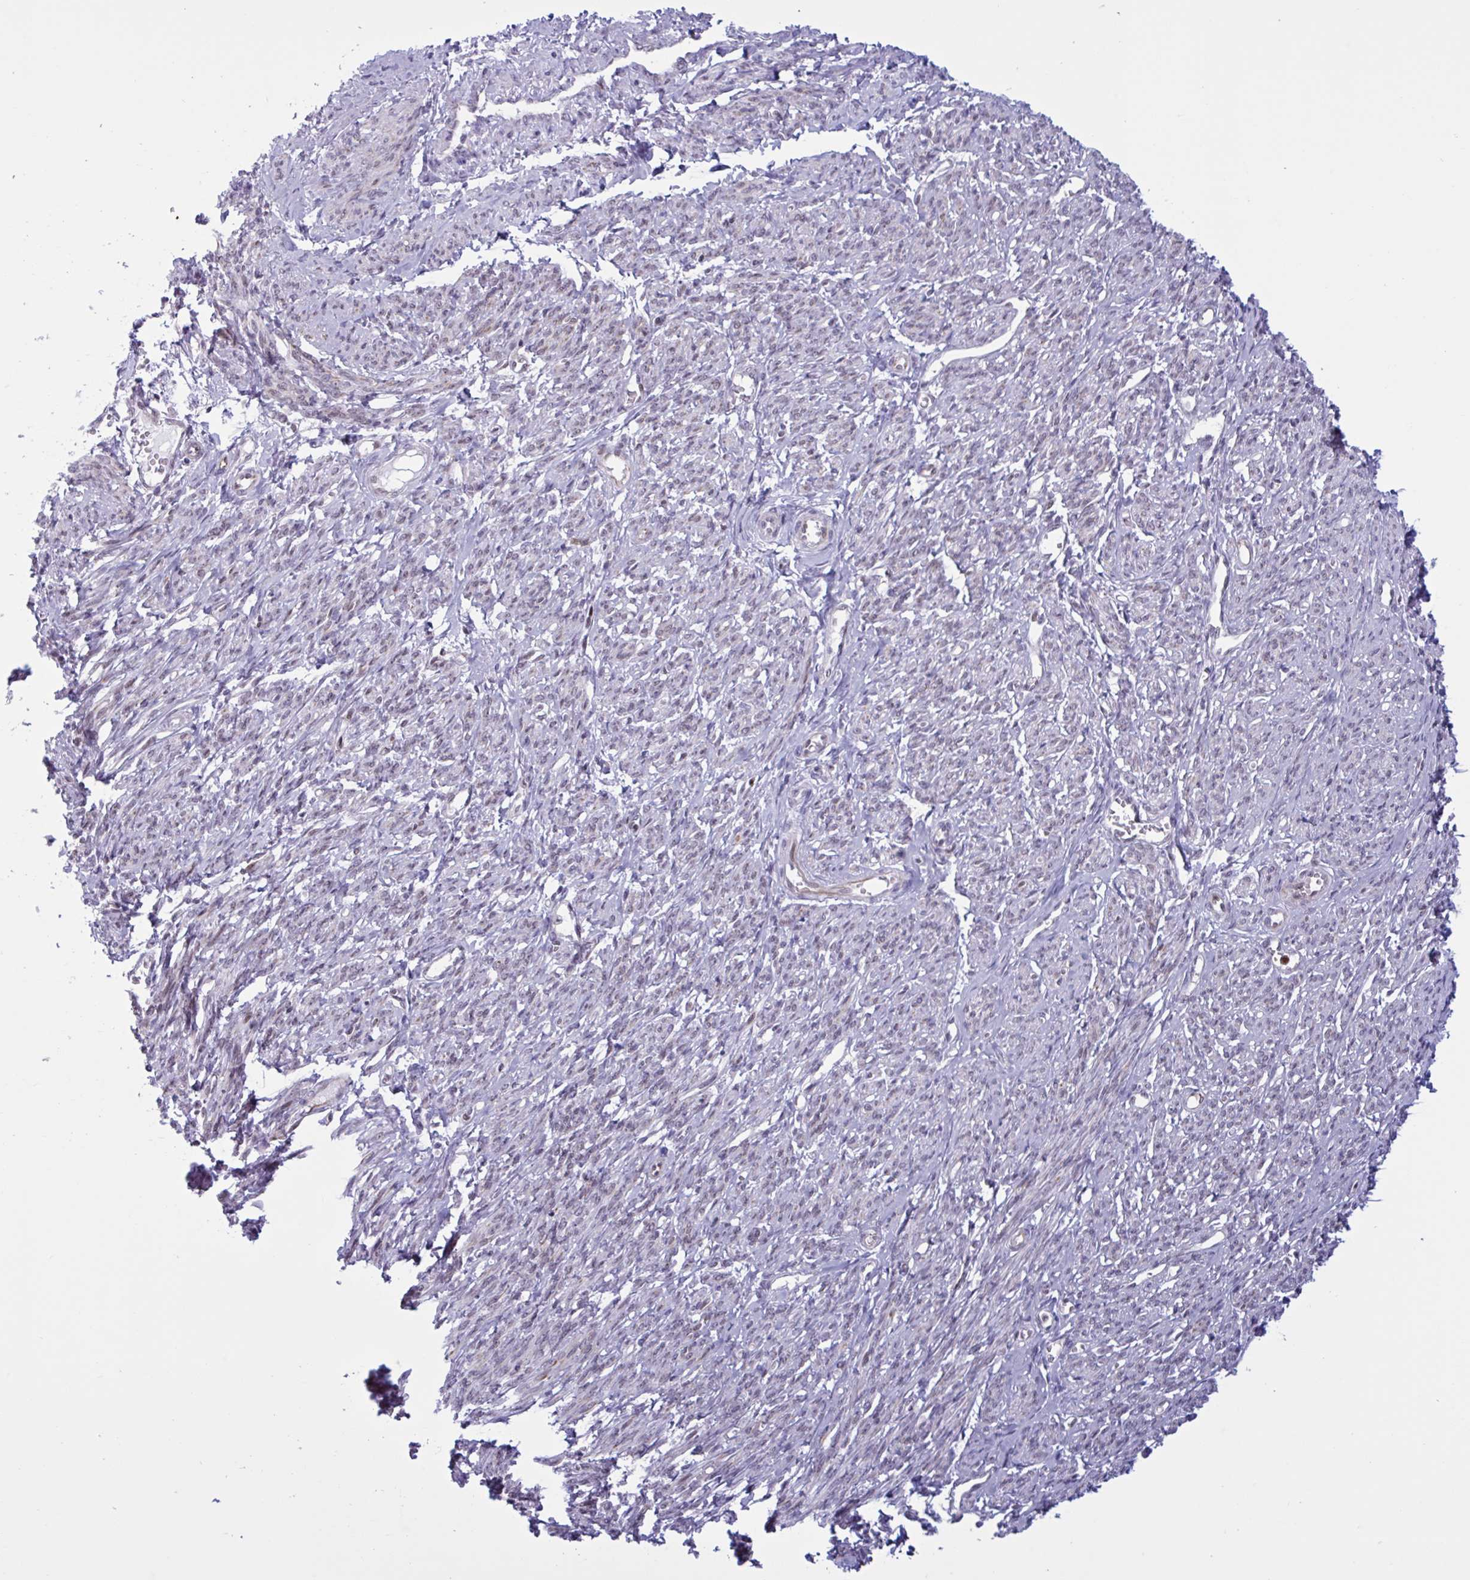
{"staining": {"intensity": "moderate", "quantity": "<25%", "location": "cytoplasmic/membranous"}, "tissue": "smooth muscle", "cell_type": "Smooth muscle cells", "image_type": "normal", "snomed": [{"axis": "morphology", "description": "Normal tissue, NOS"}, {"axis": "topography", "description": "Smooth muscle"}], "caption": "The immunohistochemical stain shows moderate cytoplasmic/membranous staining in smooth muscle cells of benign smooth muscle.", "gene": "PRMT6", "patient": {"sex": "female", "age": 65}}